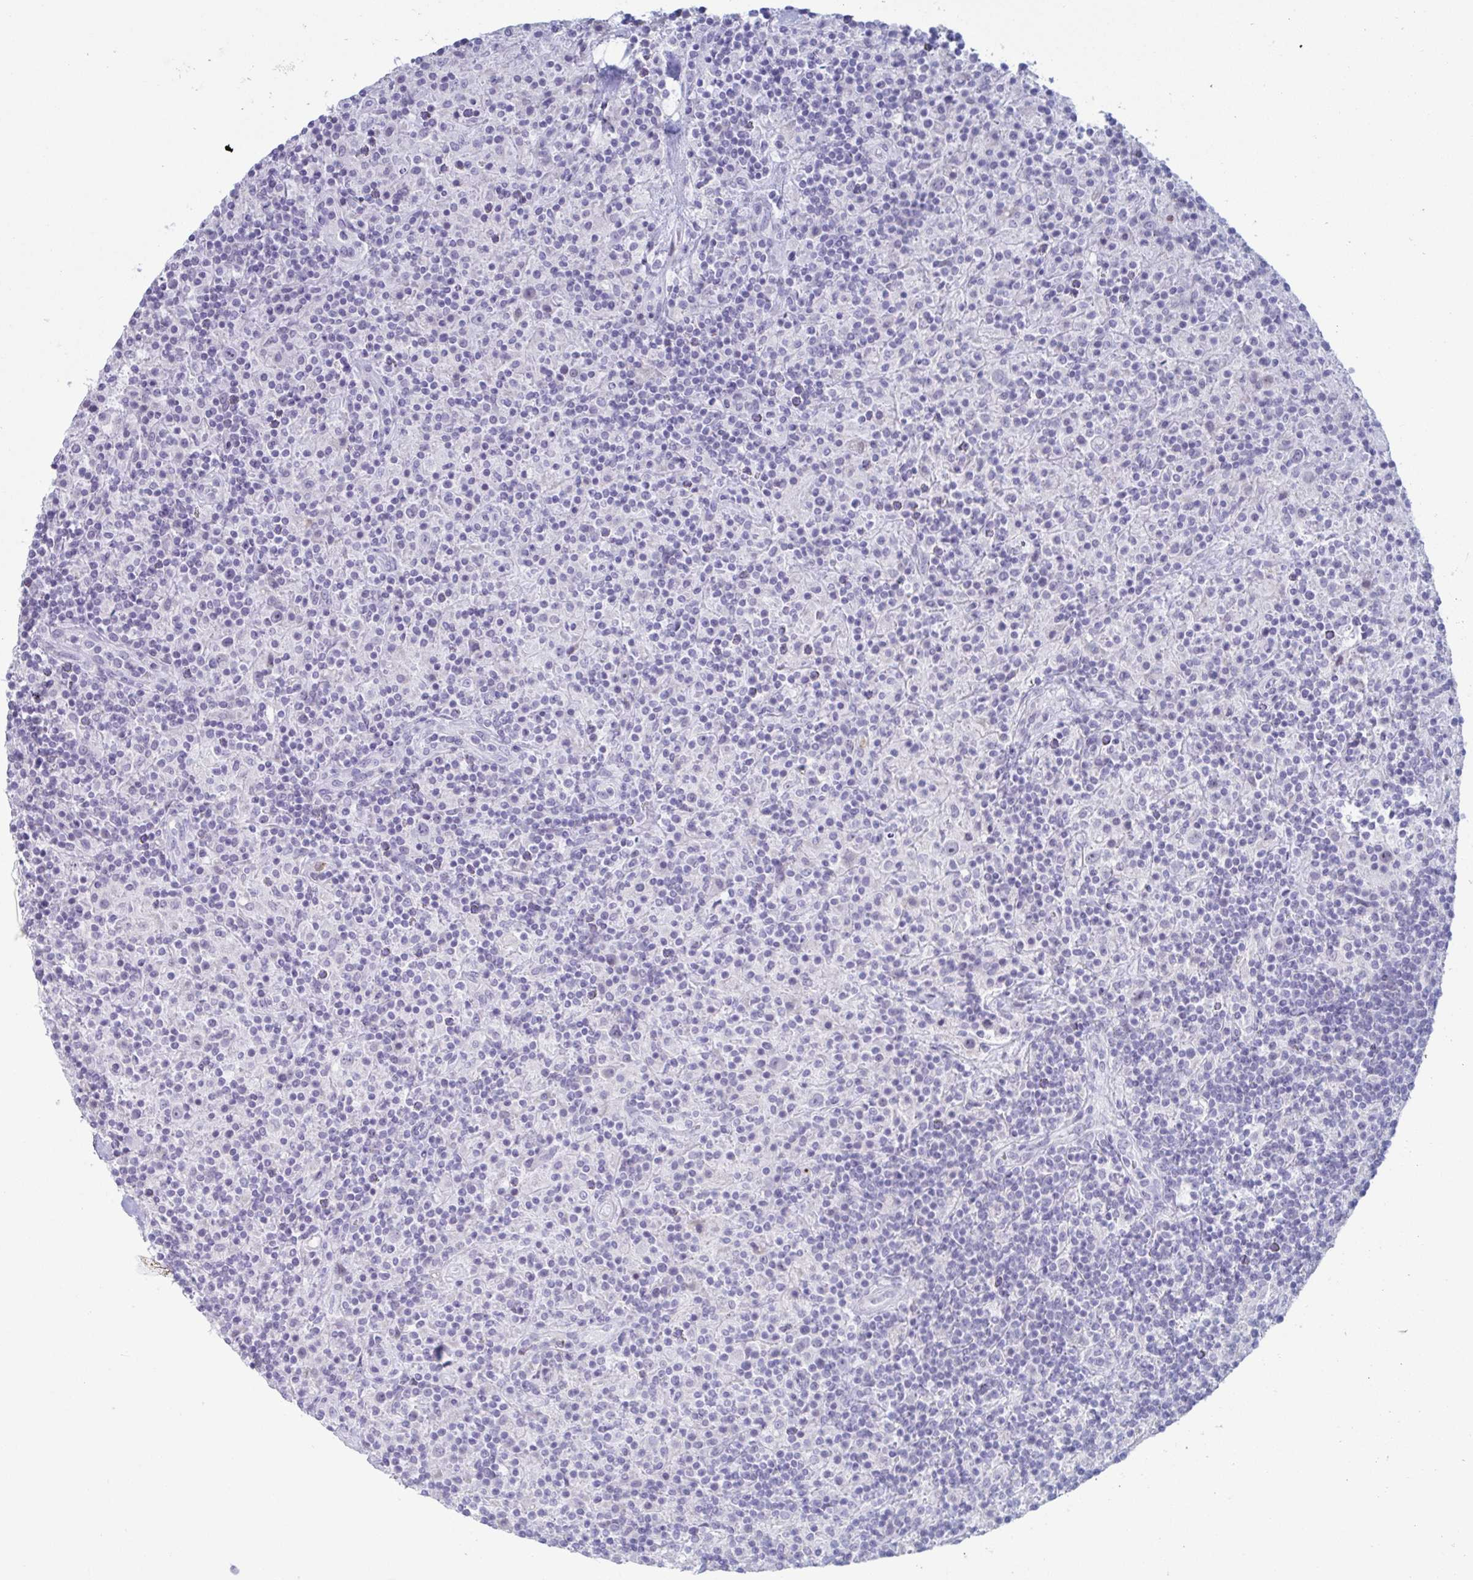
{"staining": {"intensity": "negative", "quantity": "none", "location": "none"}, "tissue": "lymphoma", "cell_type": "Tumor cells", "image_type": "cancer", "snomed": [{"axis": "morphology", "description": "Hodgkin's disease, NOS"}, {"axis": "topography", "description": "Lymph node"}], "caption": "DAB (3,3'-diaminobenzidine) immunohistochemical staining of Hodgkin's disease shows no significant positivity in tumor cells.", "gene": "CYP4F11", "patient": {"sex": "male", "age": 70}}